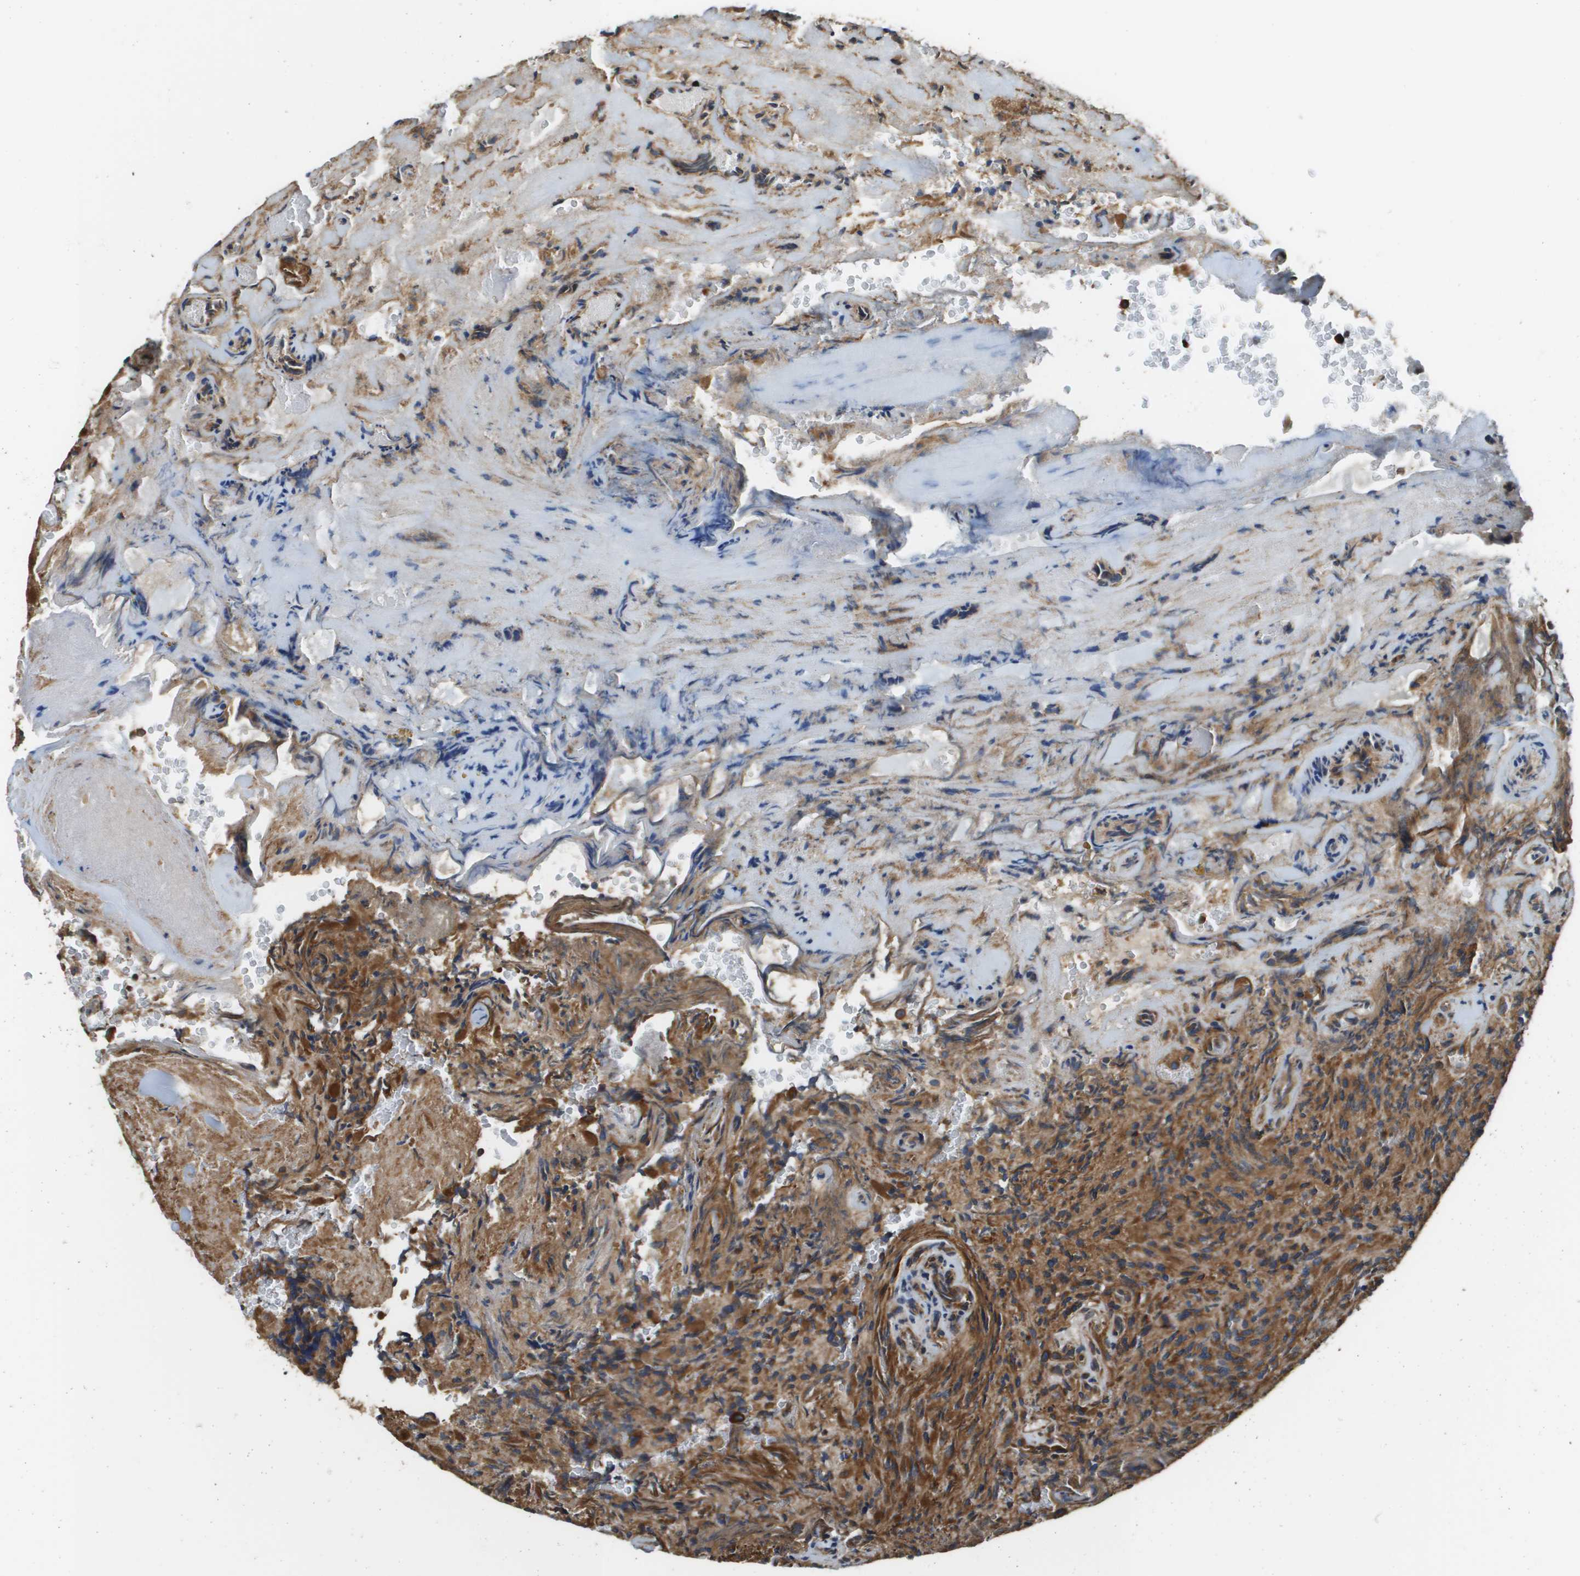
{"staining": {"intensity": "moderate", "quantity": ">75%", "location": "cytoplasmic/membranous"}, "tissue": "glioma", "cell_type": "Tumor cells", "image_type": "cancer", "snomed": [{"axis": "morphology", "description": "Glioma, malignant, High grade"}, {"axis": "topography", "description": "Brain"}], "caption": "Brown immunohistochemical staining in human glioma shows moderate cytoplasmic/membranous expression in approximately >75% of tumor cells.", "gene": "SEC62", "patient": {"sex": "male", "age": 71}}